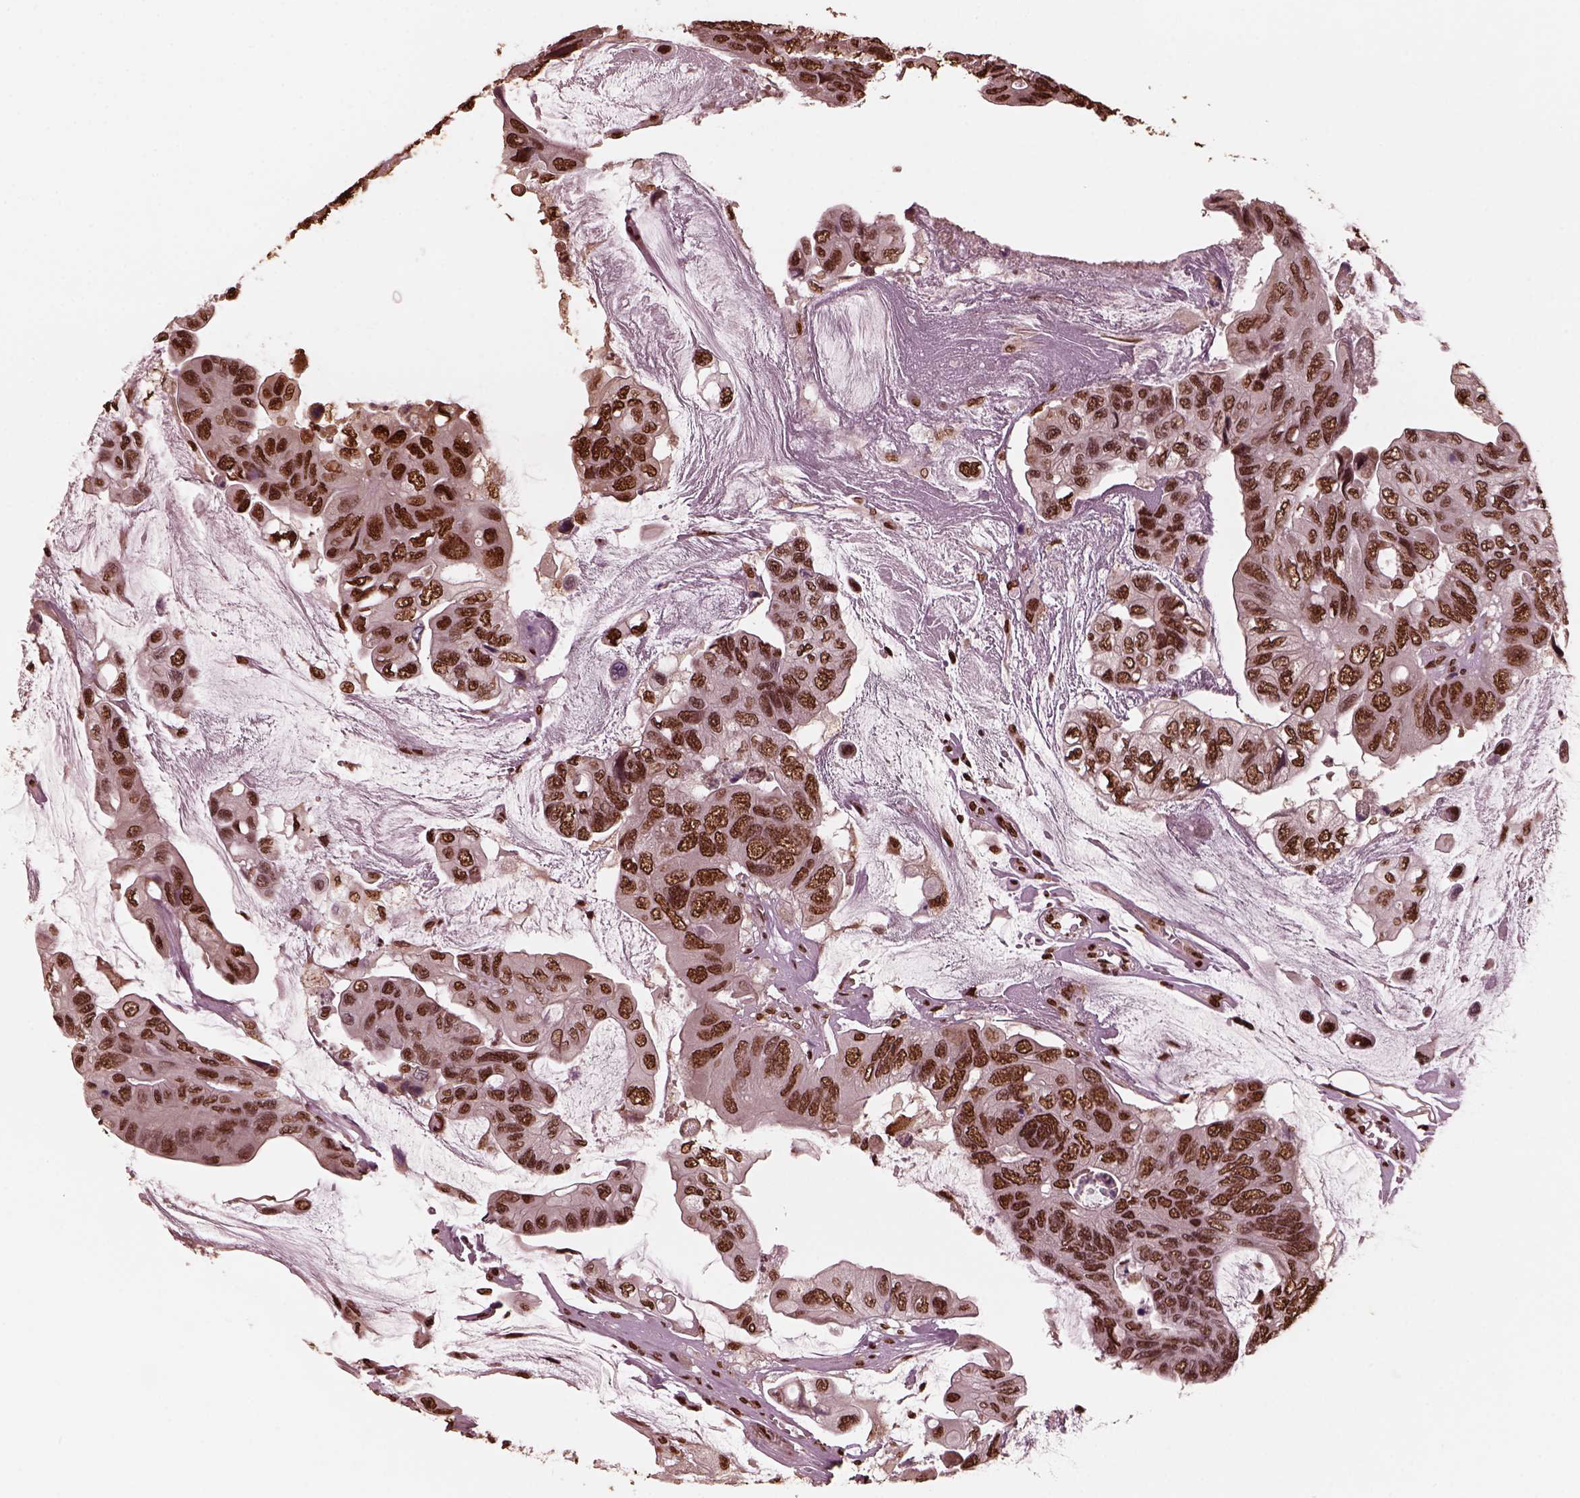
{"staining": {"intensity": "strong", "quantity": ">75%", "location": "nuclear"}, "tissue": "colorectal cancer", "cell_type": "Tumor cells", "image_type": "cancer", "snomed": [{"axis": "morphology", "description": "Adenocarcinoma, NOS"}, {"axis": "topography", "description": "Rectum"}], "caption": "Brown immunohistochemical staining in colorectal adenocarcinoma exhibits strong nuclear positivity in about >75% of tumor cells.", "gene": "NSD1", "patient": {"sex": "male", "age": 63}}